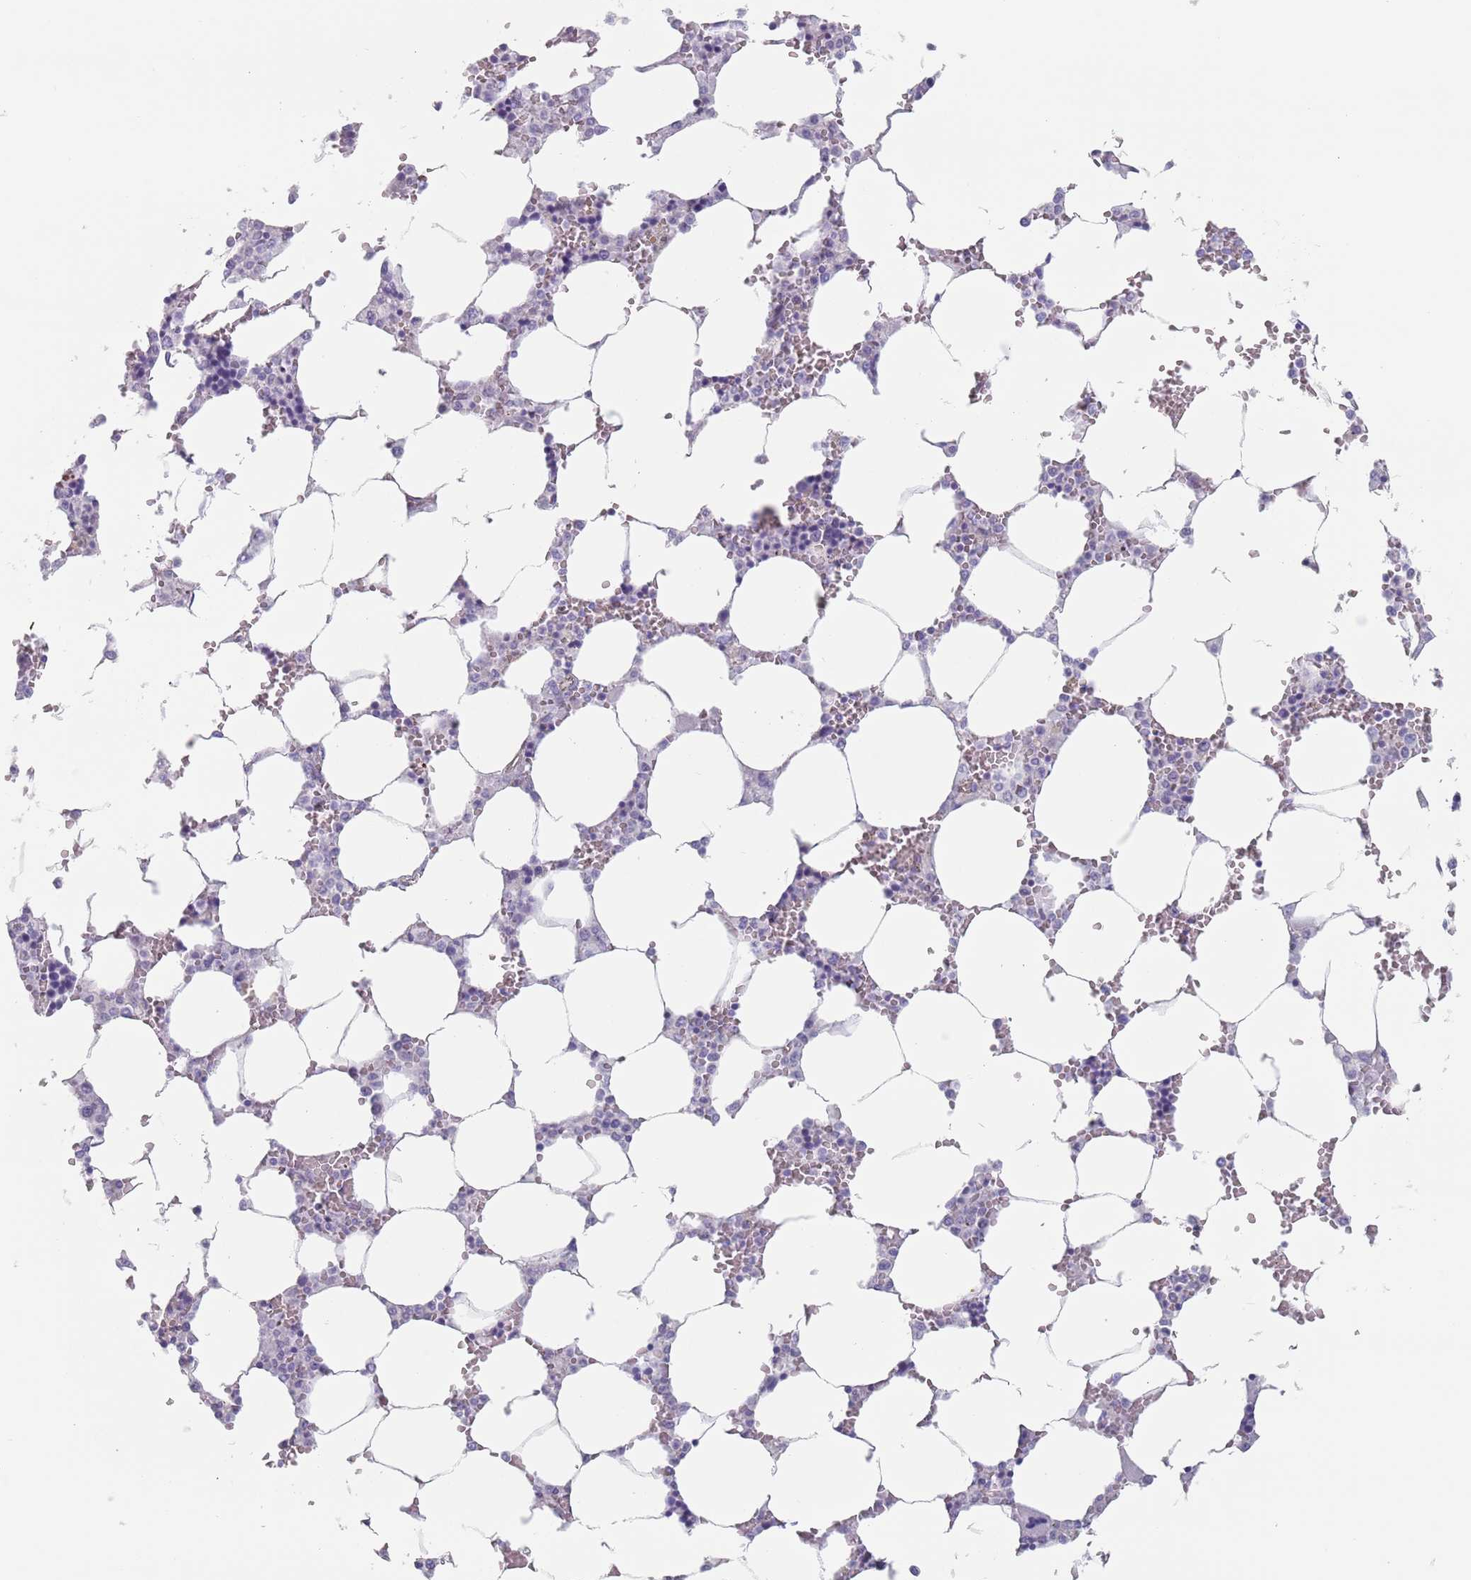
{"staining": {"intensity": "moderate", "quantity": "<25%", "location": "nuclear"}, "tissue": "bone marrow", "cell_type": "Hematopoietic cells", "image_type": "normal", "snomed": [{"axis": "morphology", "description": "Normal tissue, NOS"}, {"axis": "topography", "description": "Bone marrow"}], "caption": "This is a histology image of immunohistochemistry (IHC) staining of benign bone marrow, which shows moderate staining in the nuclear of hematopoietic cells.", "gene": "OR5A2", "patient": {"sex": "male", "age": 64}}